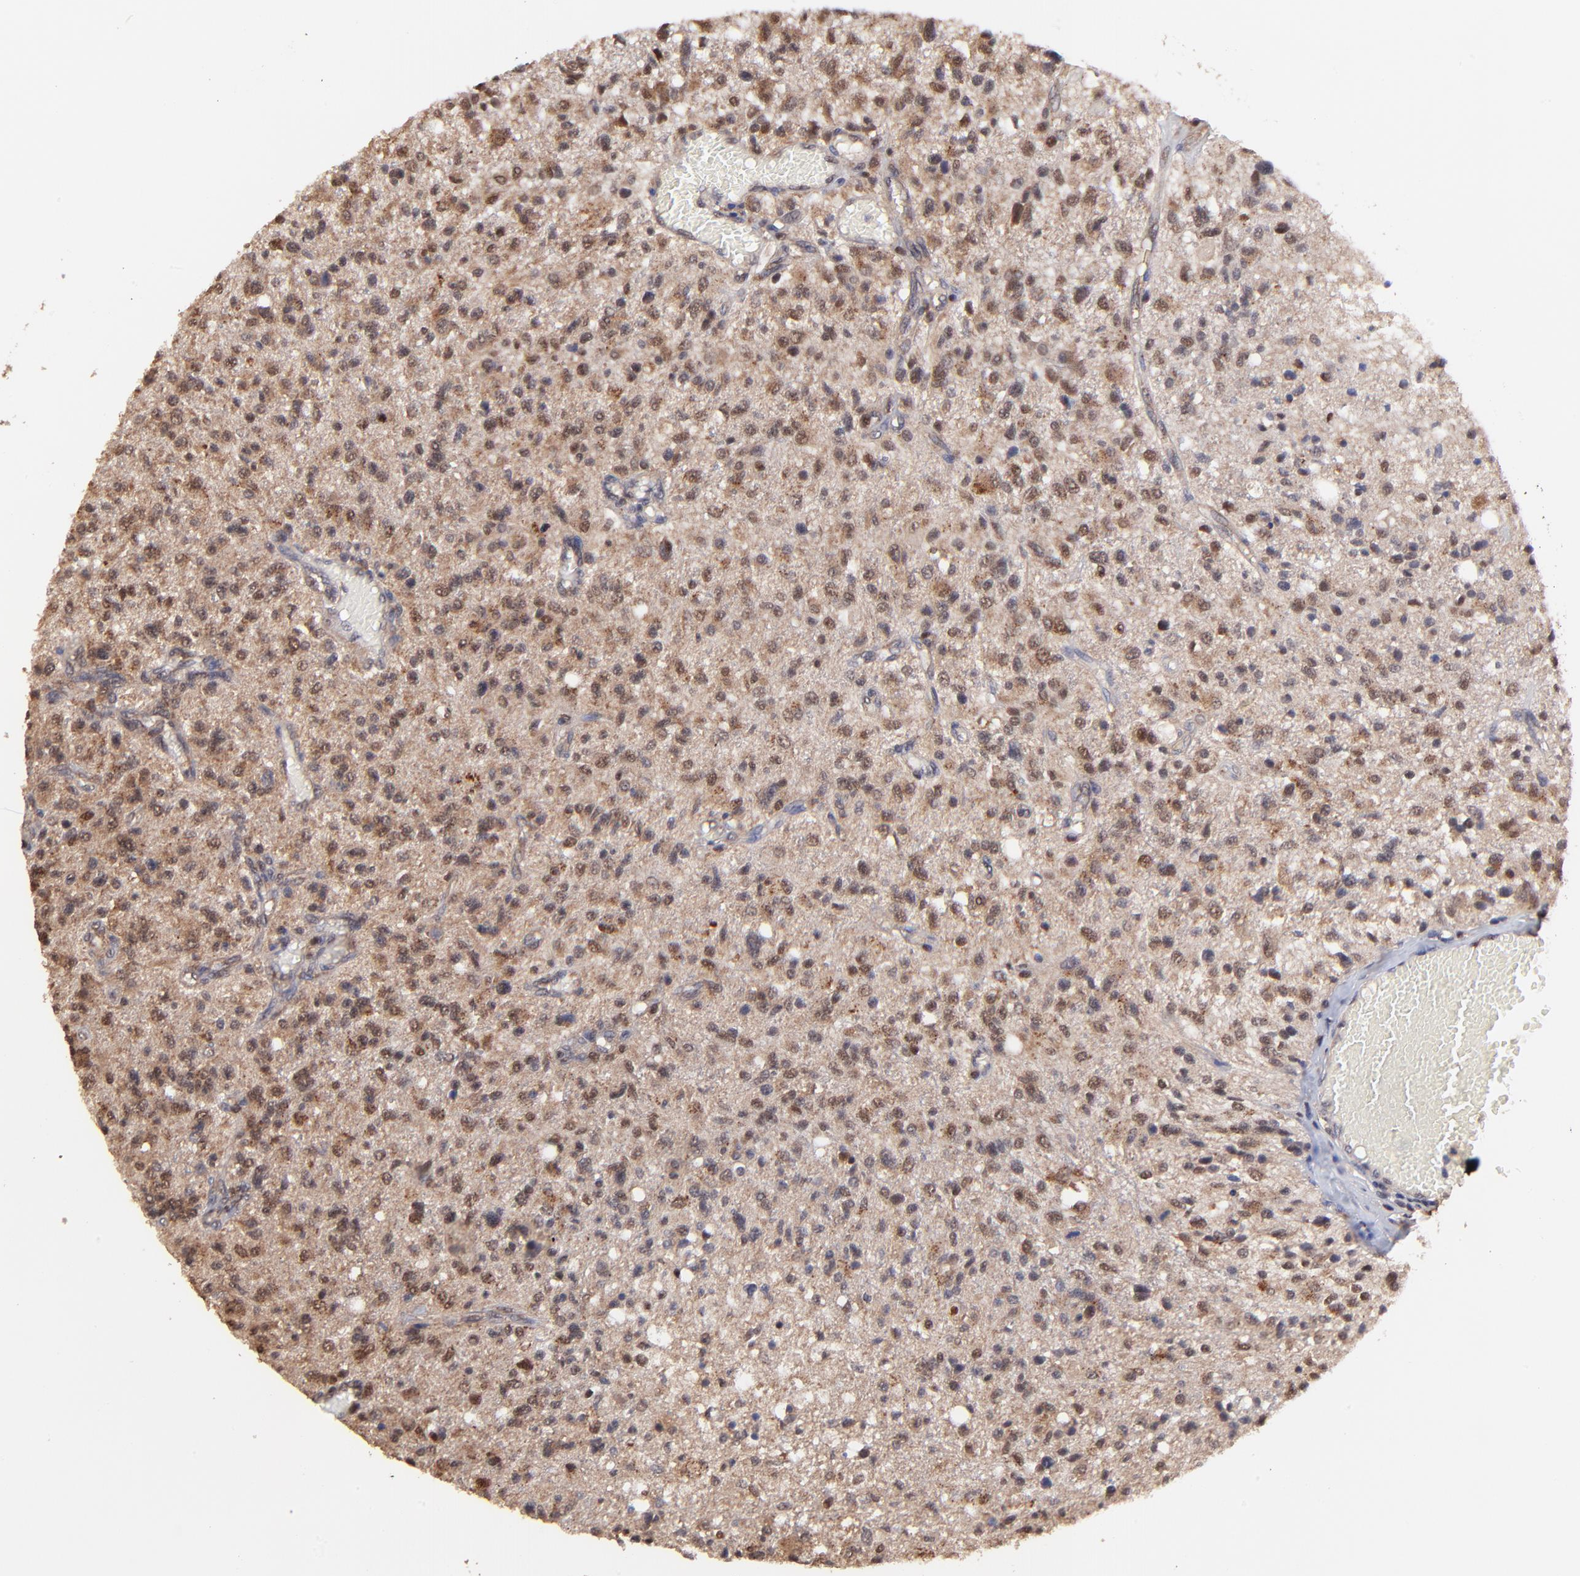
{"staining": {"intensity": "strong", "quantity": "25%-75%", "location": "cytoplasmic/membranous,nuclear"}, "tissue": "glioma", "cell_type": "Tumor cells", "image_type": "cancer", "snomed": [{"axis": "morphology", "description": "Glioma, malignant, High grade"}, {"axis": "topography", "description": "Cerebral cortex"}], "caption": "A micrograph of human malignant high-grade glioma stained for a protein shows strong cytoplasmic/membranous and nuclear brown staining in tumor cells.", "gene": "PSMA6", "patient": {"sex": "male", "age": 76}}